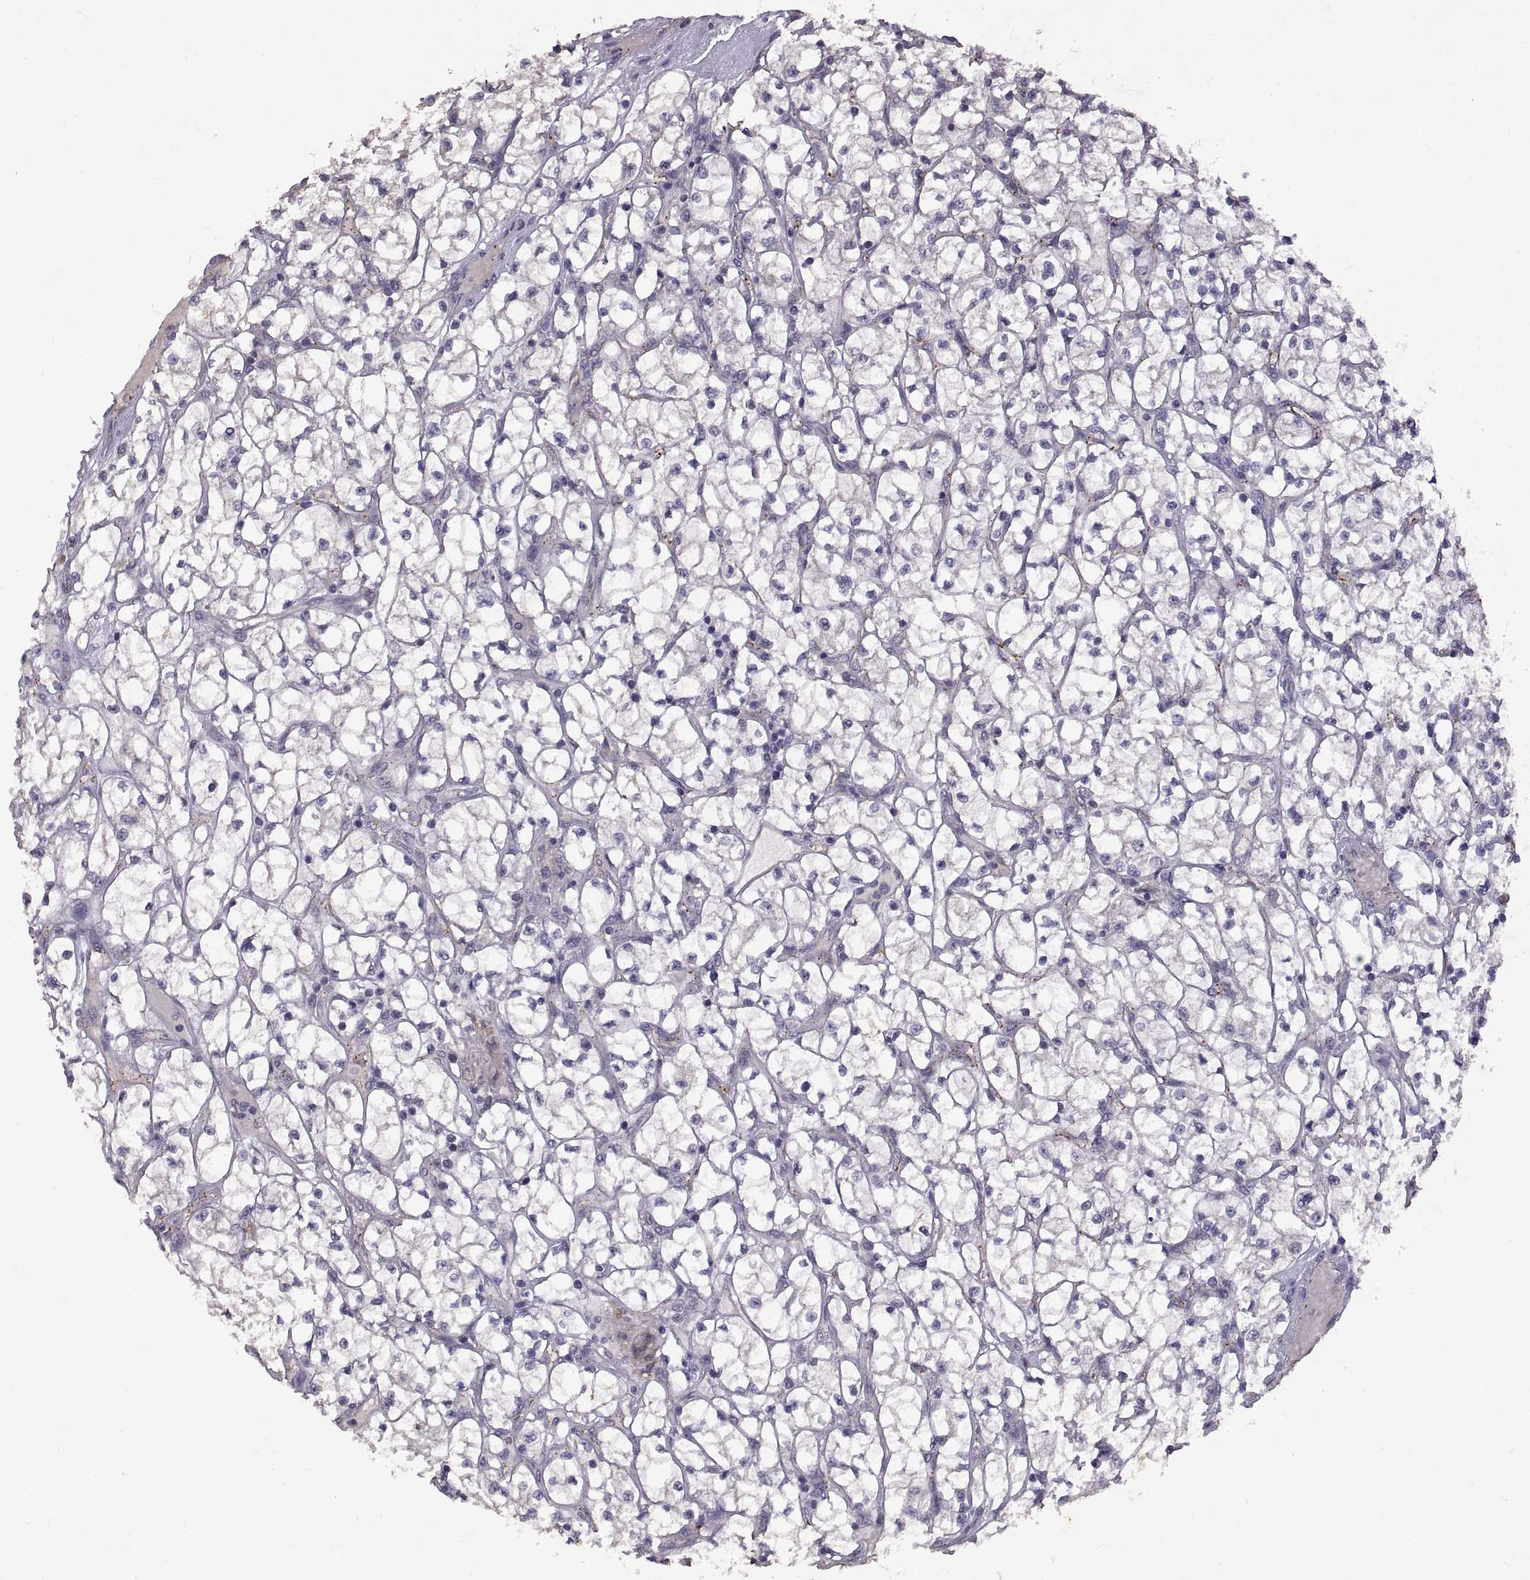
{"staining": {"intensity": "negative", "quantity": "none", "location": "none"}, "tissue": "renal cancer", "cell_type": "Tumor cells", "image_type": "cancer", "snomed": [{"axis": "morphology", "description": "Adenocarcinoma, NOS"}, {"axis": "topography", "description": "Kidney"}], "caption": "This is an immunohistochemistry image of human renal cancer. There is no positivity in tumor cells.", "gene": "DEFB136", "patient": {"sex": "female", "age": 64}}